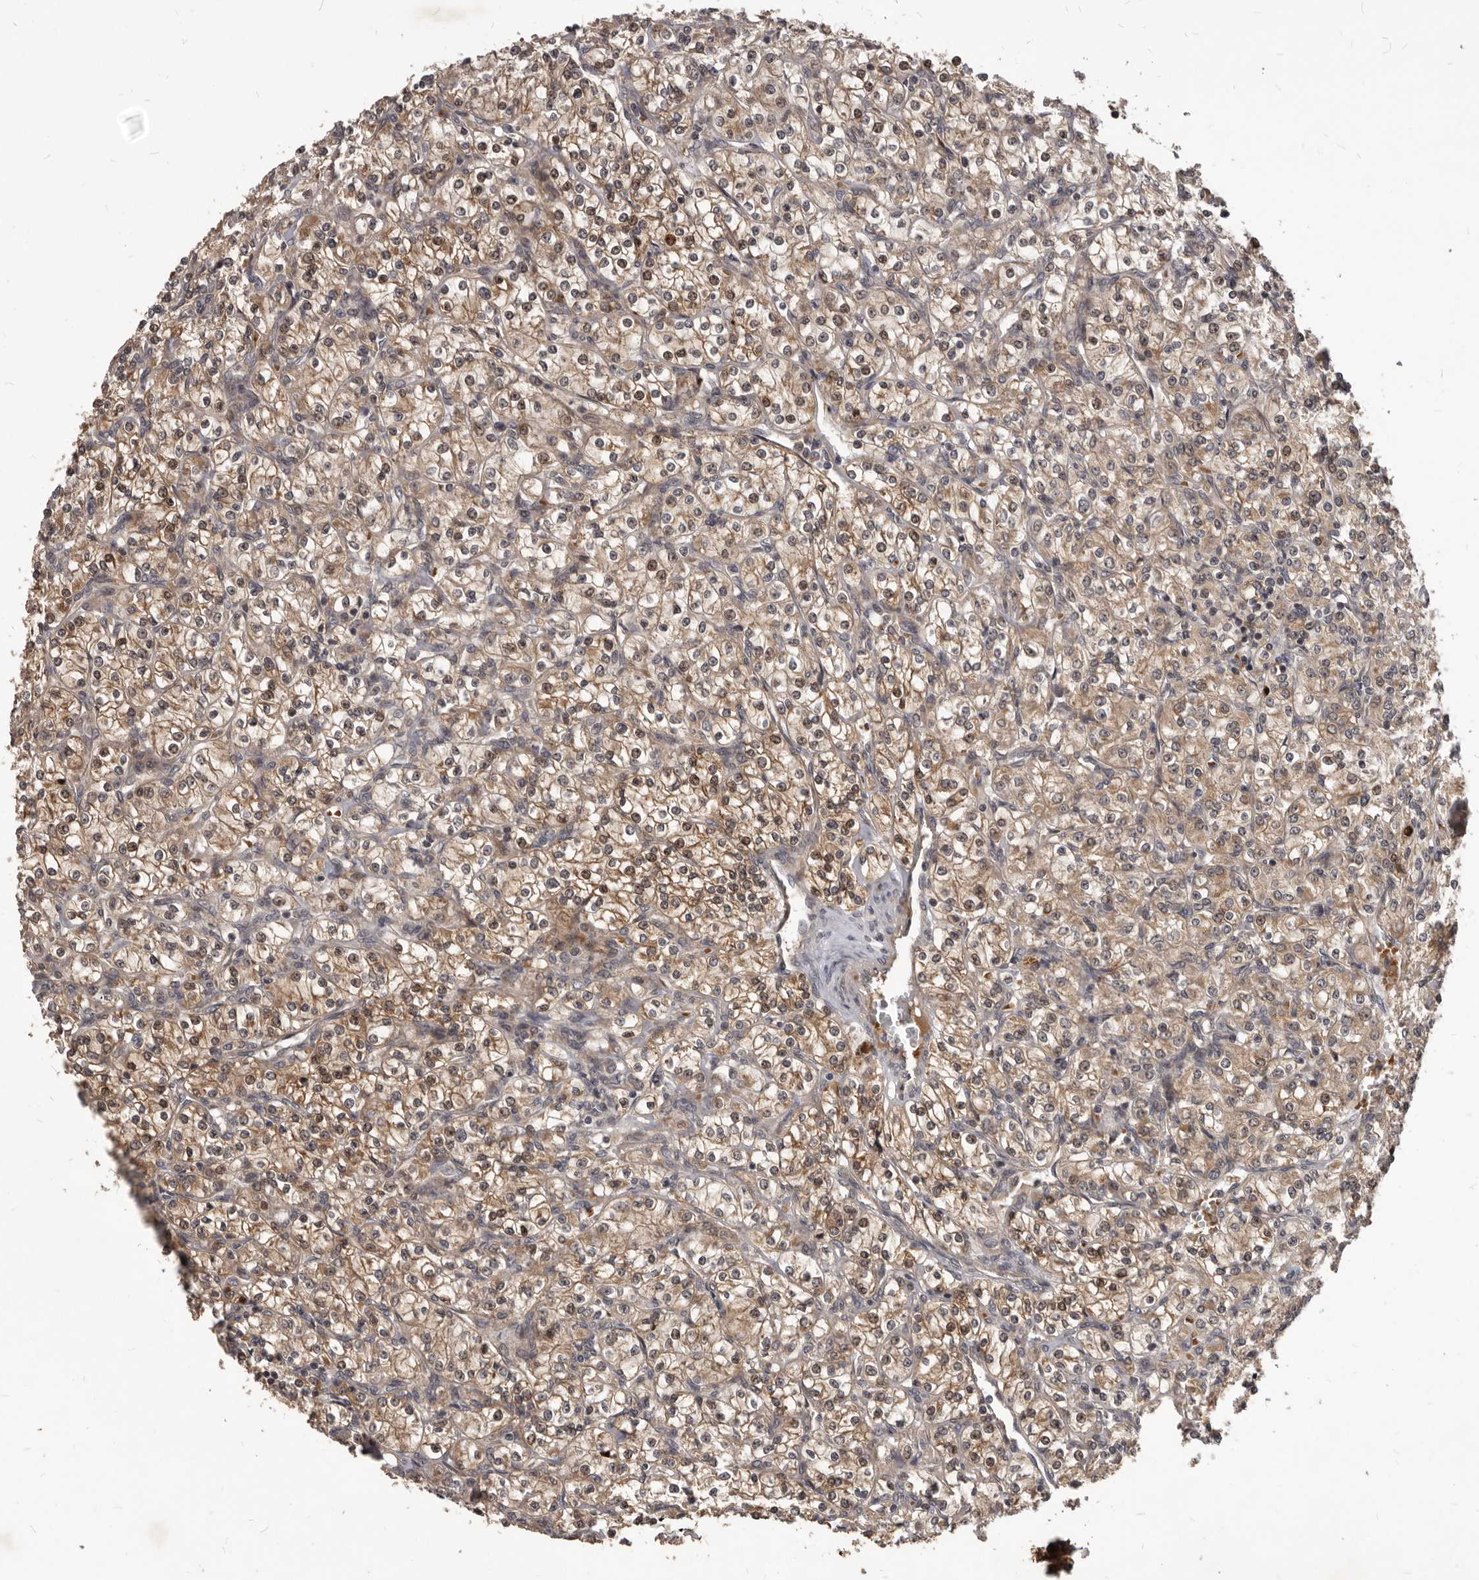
{"staining": {"intensity": "moderate", "quantity": ">75%", "location": "cytoplasmic/membranous,nuclear"}, "tissue": "renal cancer", "cell_type": "Tumor cells", "image_type": "cancer", "snomed": [{"axis": "morphology", "description": "Adenocarcinoma, NOS"}, {"axis": "topography", "description": "Kidney"}], "caption": "IHC photomicrograph of neoplastic tissue: renal cancer (adenocarcinoma) stained using immunohistochemistry (IHC) shows medium levels of moderate protein expression localized specifically in the cytoplasmic/membranous and nuclear of tumor cells, appearing as a cytoplasmic/membranous and nuclear brown color.", "gene": "GABPB2", "patient": {"sex": "male", "age": 77}}